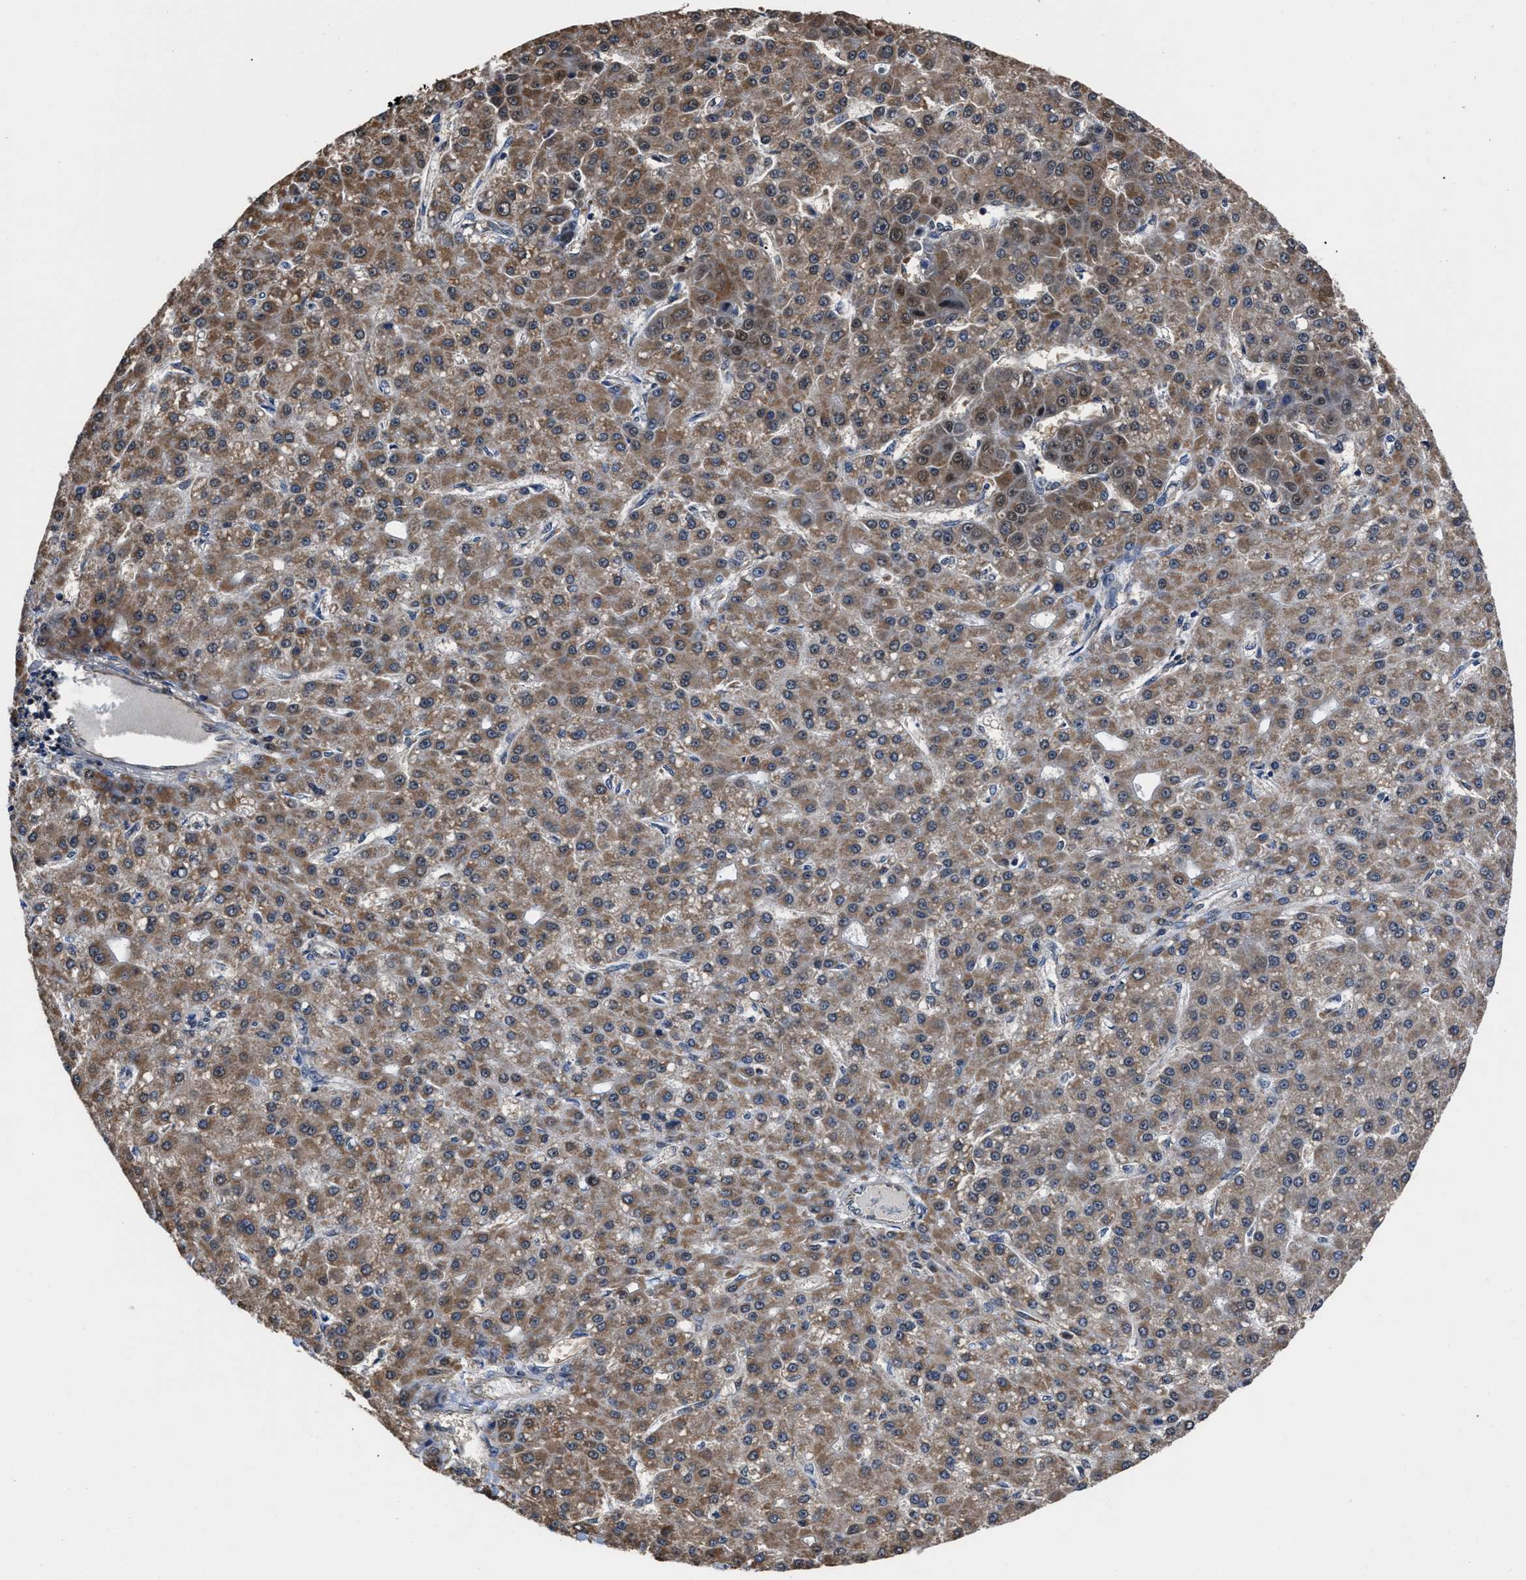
{"staining": {"intensity": "moderate", "quantity": ">75%", "location": "cytoplasmic/membranous"}, "tissue": "liver cancer", "cell_type": "Tumor cells", "image_type": "cancer", "snomed": [{"axis": "morphology", "description": "Carcinoma, Hepatocellular, NOS"}, {"axis": "topography", "description": "Liver"}], "caption": "The immunohistochemical stain shows moderate cytoplasmic/membranous positivity in tumor cells of liver hepatocellular carcinoma tissue. (Brightfield microscopy of DAB IHC at high magnification).", "gene": "ACLY", "patient": {"sex": "male", "age": 67}}